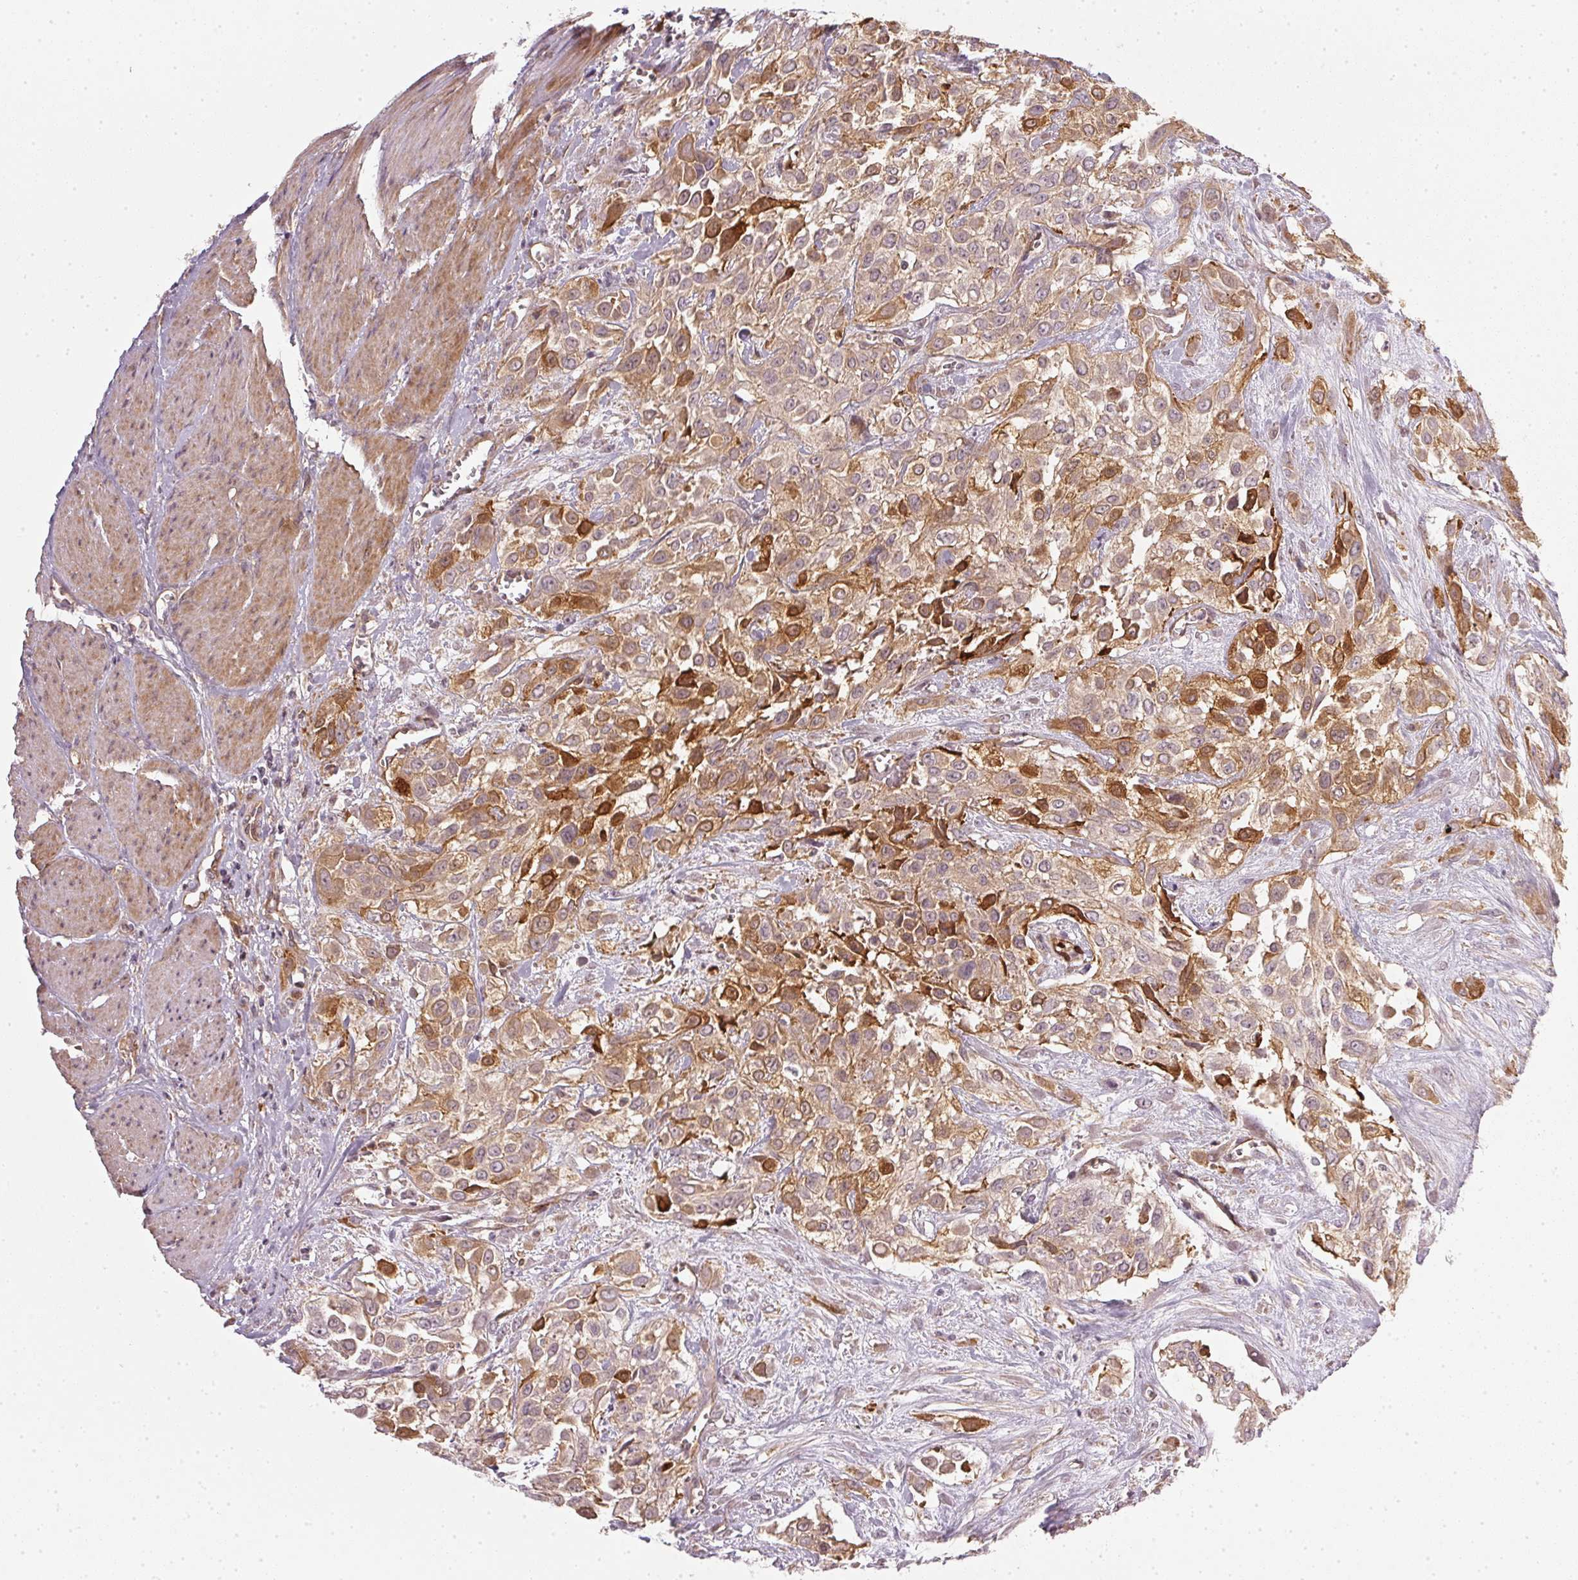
{"staining": {"intensity": "moderate", "quantity": ">75%", "location": "cytoplasmic/membranous"}, "tissue": "urothelial cancer", "cell_type": "Tumor cells", "image_type": "cancer", "snomed": [{"axis": "morphology", "description": "Urothelial carcinoma, High grade"}, {"axis": "topography", "description": "Urinary bladder"}], "caption": "Immunohistochemical staining of human urothelial cancer displays medium levels of moderate cytoplasmic/membranous protein positivity in about >75% of tumor cells.", "gene": "NADK2", "patient": {"sex": "male", "age": 57}}